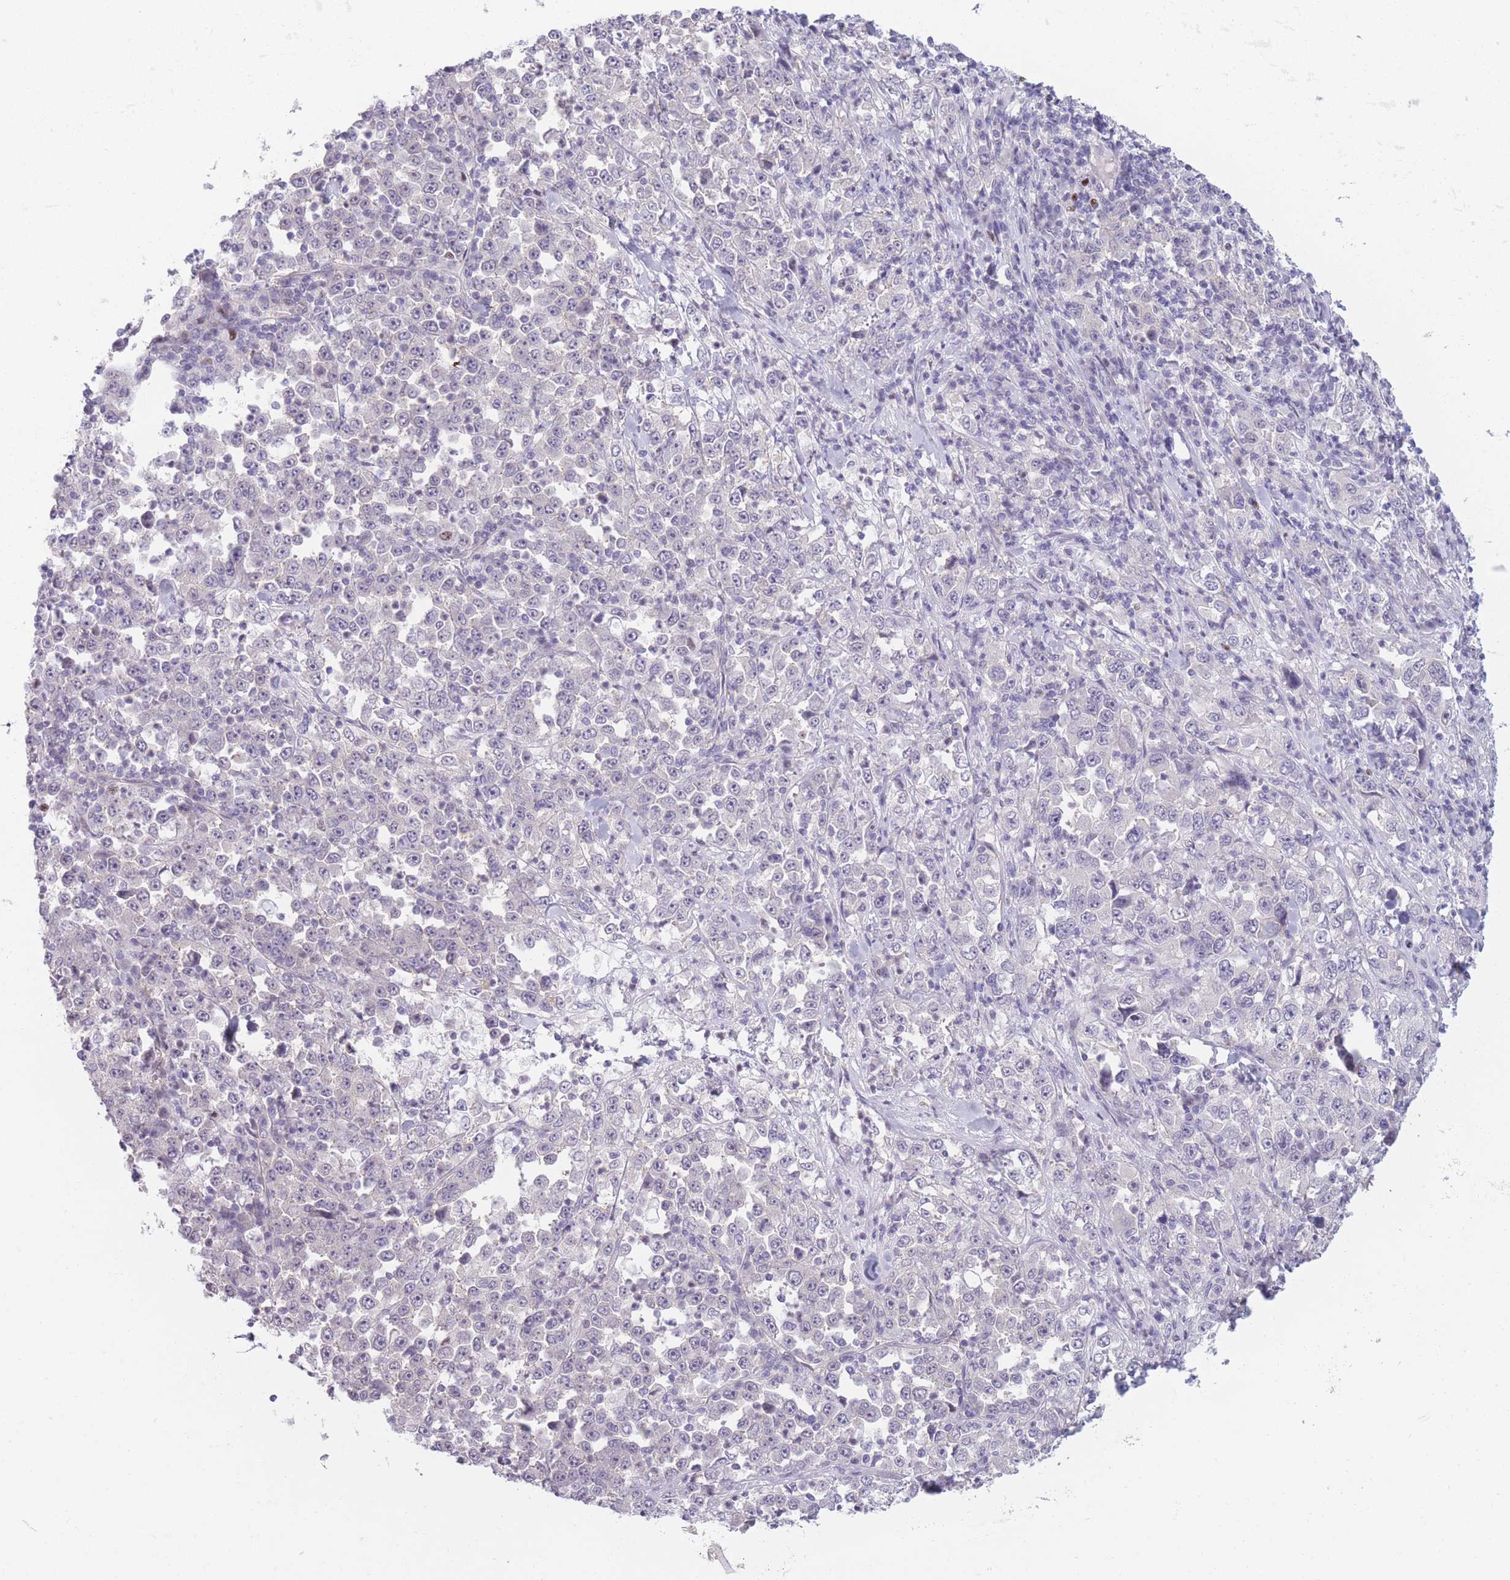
{"staining": {"intensity": "negative", "quantity": "none", "location": "none"}, "tissue": "stomach cancer", "cell_type": "Tumor cells", "image_type": "cancer", "snomed": [{"axis": "morphology", "description": "Normal tissue, NOS"}, {"axis": "morphology", "description": "Adenocarcinoma, NOS"}, {"axis": "topography", "description": "Stomach, upper"}, {"axis": "topography", "description": "Stomach"}], "caption": "Tumor cells show no significant positivity in adenocarcinoma (stomach).", "gene": "ZNF439", "patient": {"sex": "male", "age": 59}}